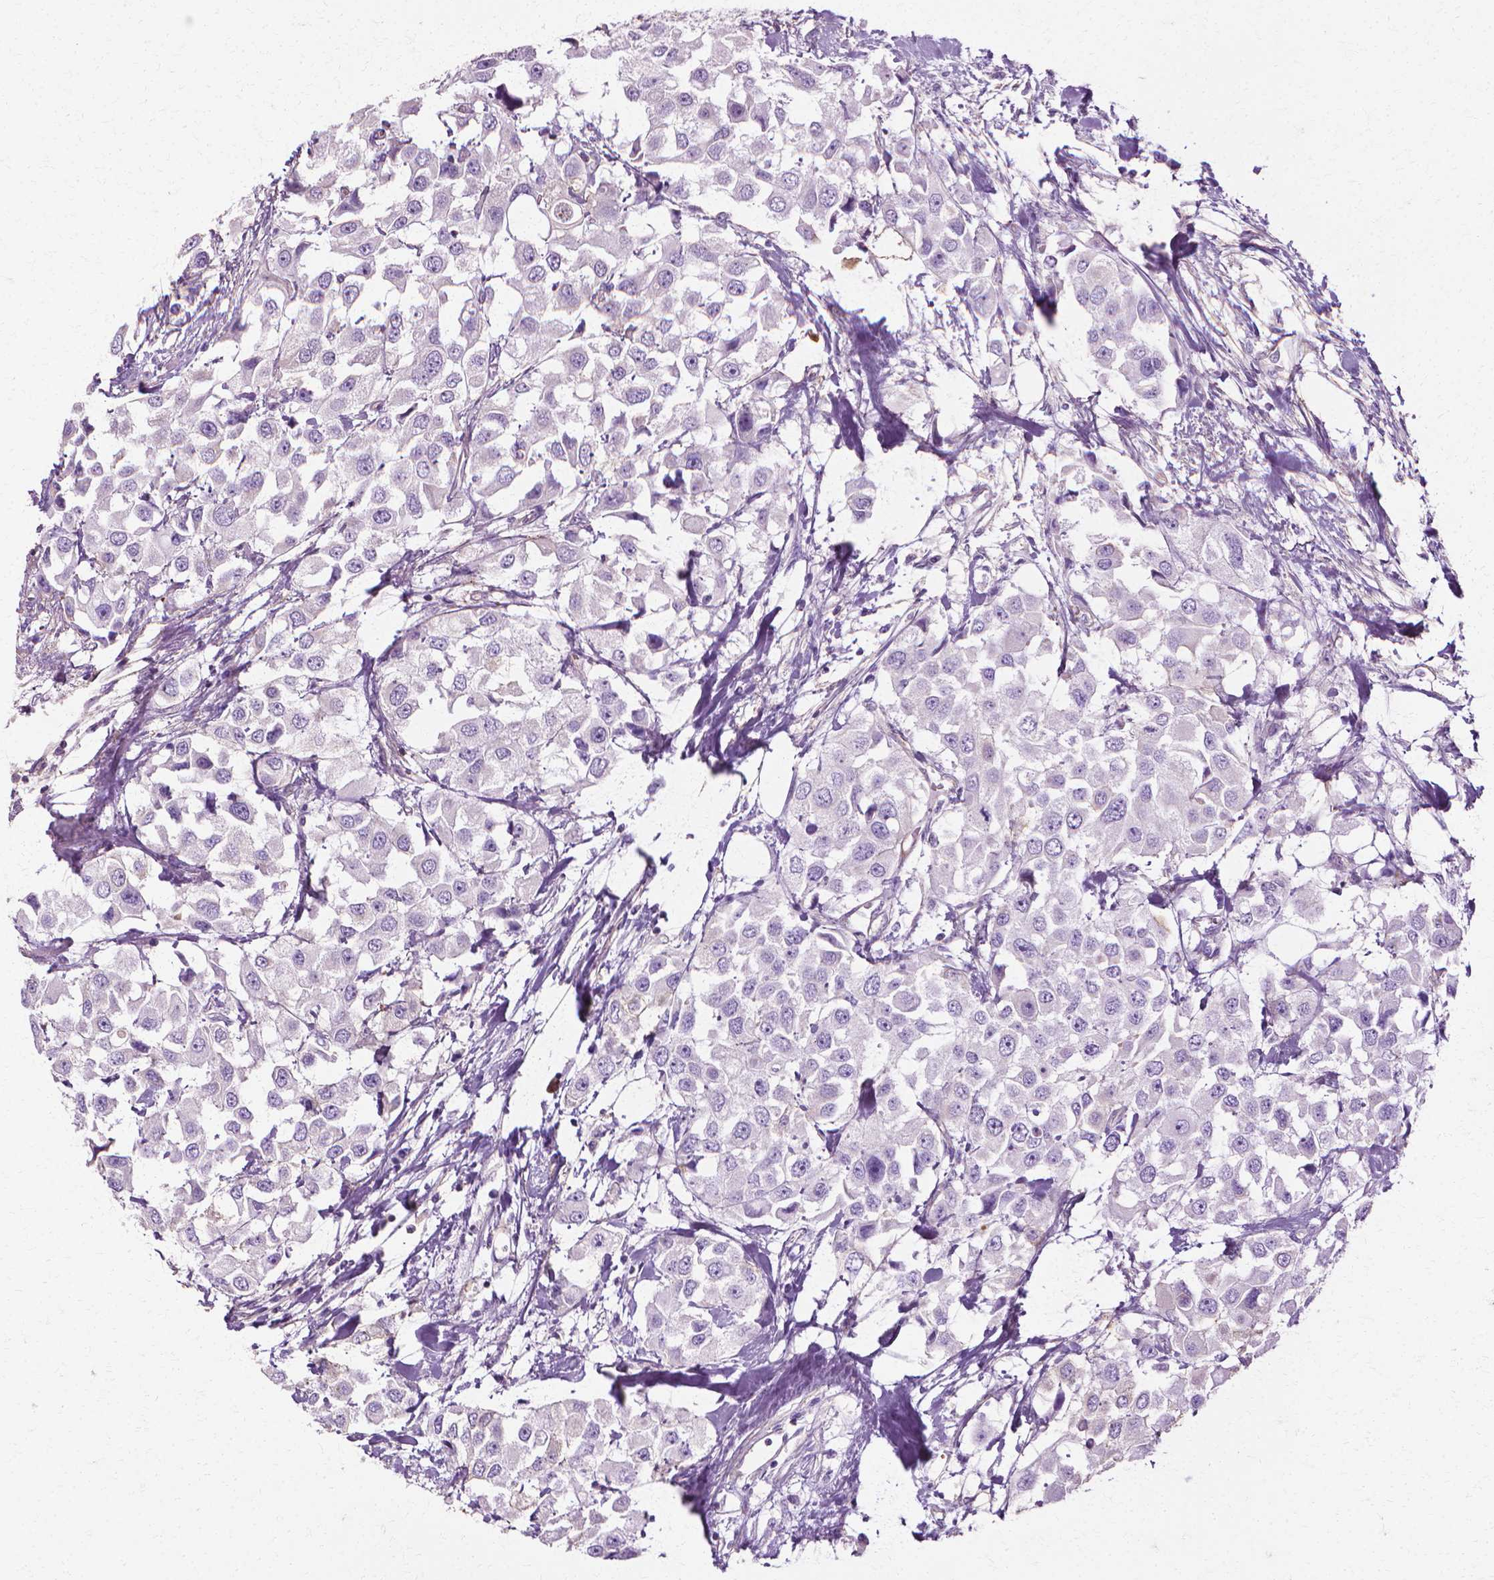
{"staining": {"intensity": "negative", "quantity": "none", "location": "none"}, "tissue": "urothelial cancer", "cell_type": "Tumor cells", "image_type": "cancer", "snomed": [{"axis": "morphology", "description": "Urothelial carcinoma, High grade"}, {"axis": "topography", "description": "Urinary bladder"}], "caption": "The immunohistochemistry (IHC) micrograph has no significant staining in tumor cells of urothelial carcinoma (high-grade) tissue. (Brightfield microscopy of DAB immunohistochemistry at high magnification).", "gene": "CFAP157", "patient": {"sex": "female", "age": 64}}